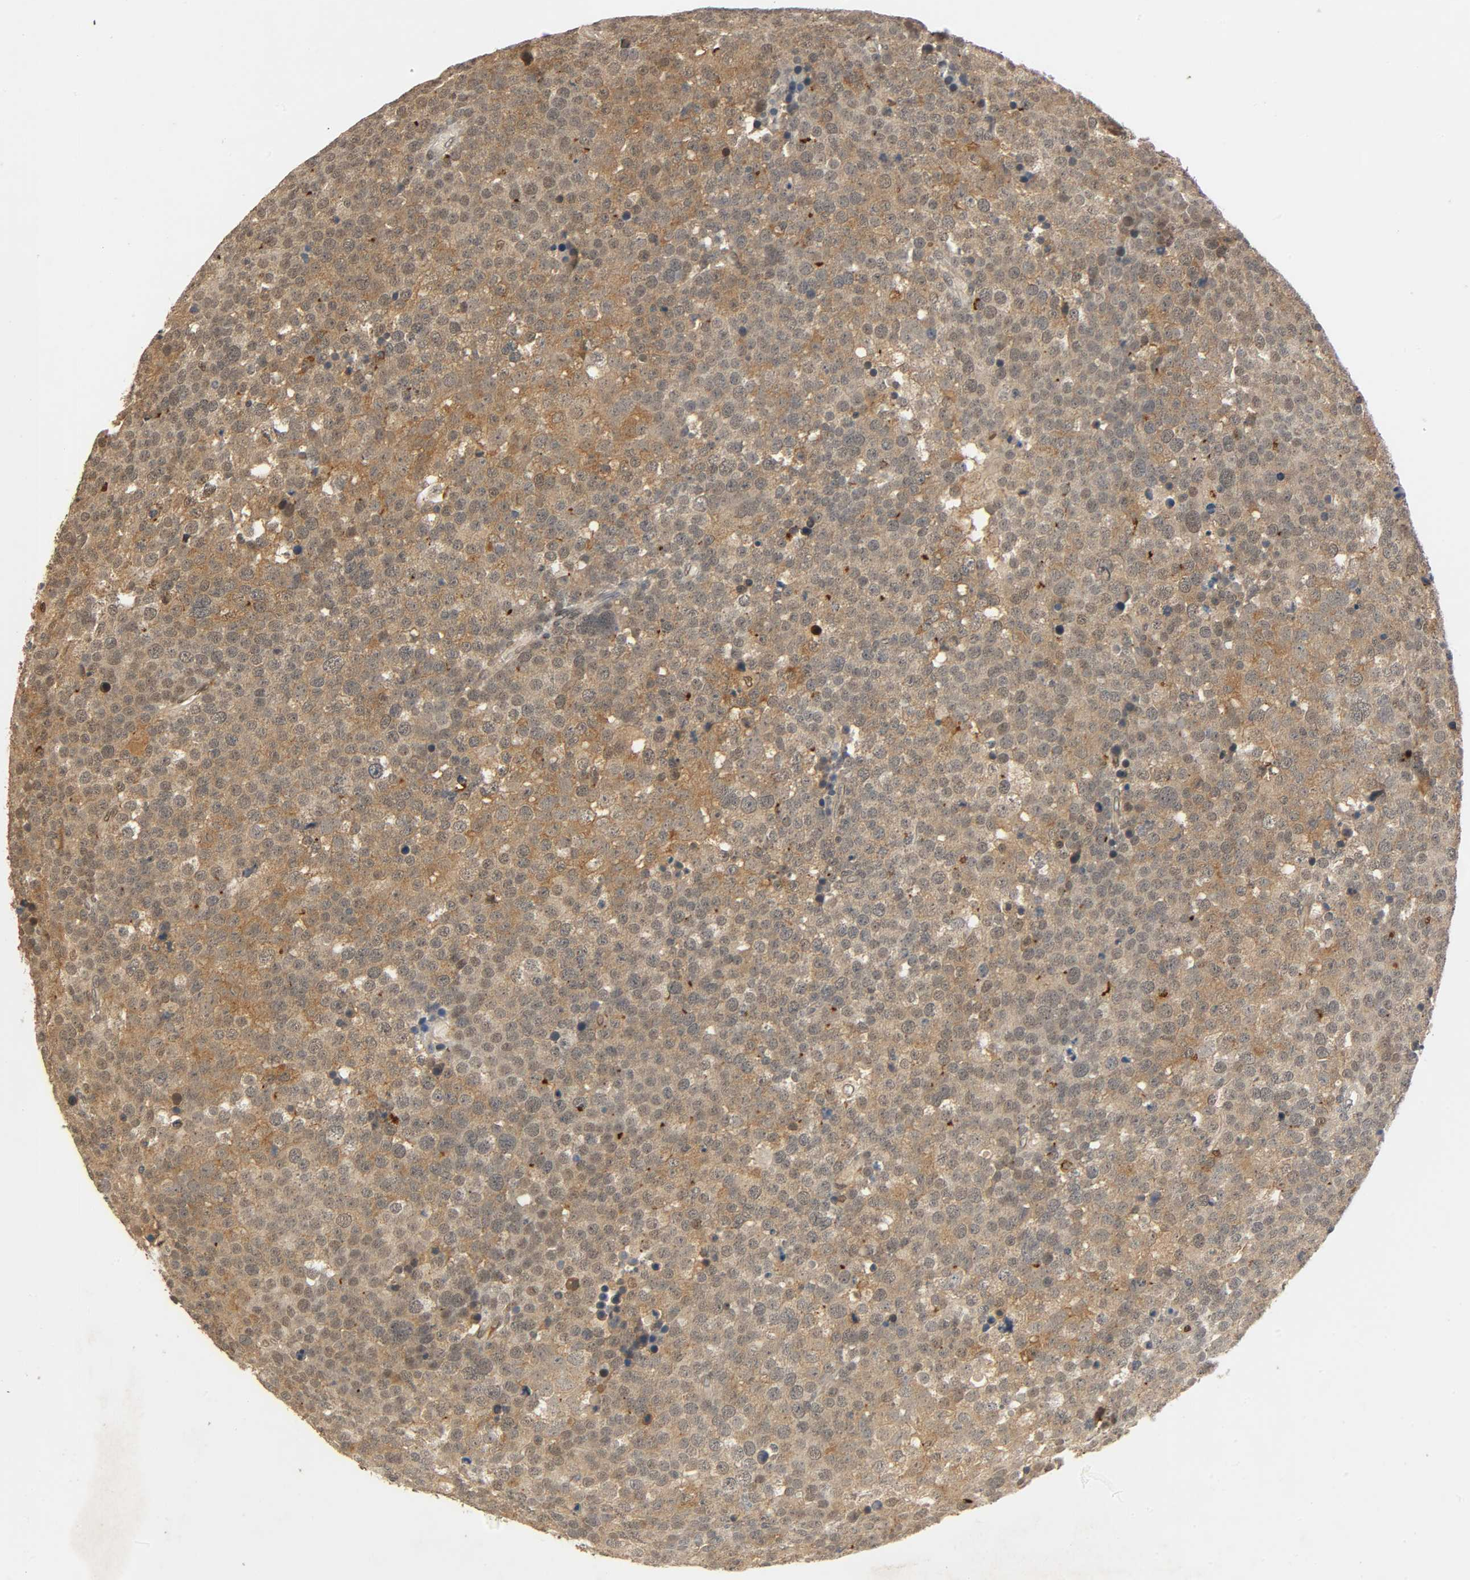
{"staining": {"intensity": "moderate", "quantity": ">75%", "location": "cytoplasmic/membranous"}, "tissue": "testis cancer", "cell_type": "Tumor cells", "image_type": "cancer", "snomed": [{"axis": "morphology", "description": "Seminoma, NOS"}, {"axis": "topography", "description": "Testis"}], "caption": "Seminoma (testis) stained with DAB immunohistochemistry (IHC) demonstrates medium levels of moderate cytoplasmic/membranous positivity in about >75% of tumor cells.", "gene": "ZFPM2", "patient": {"sex": "male", "age": 71}}